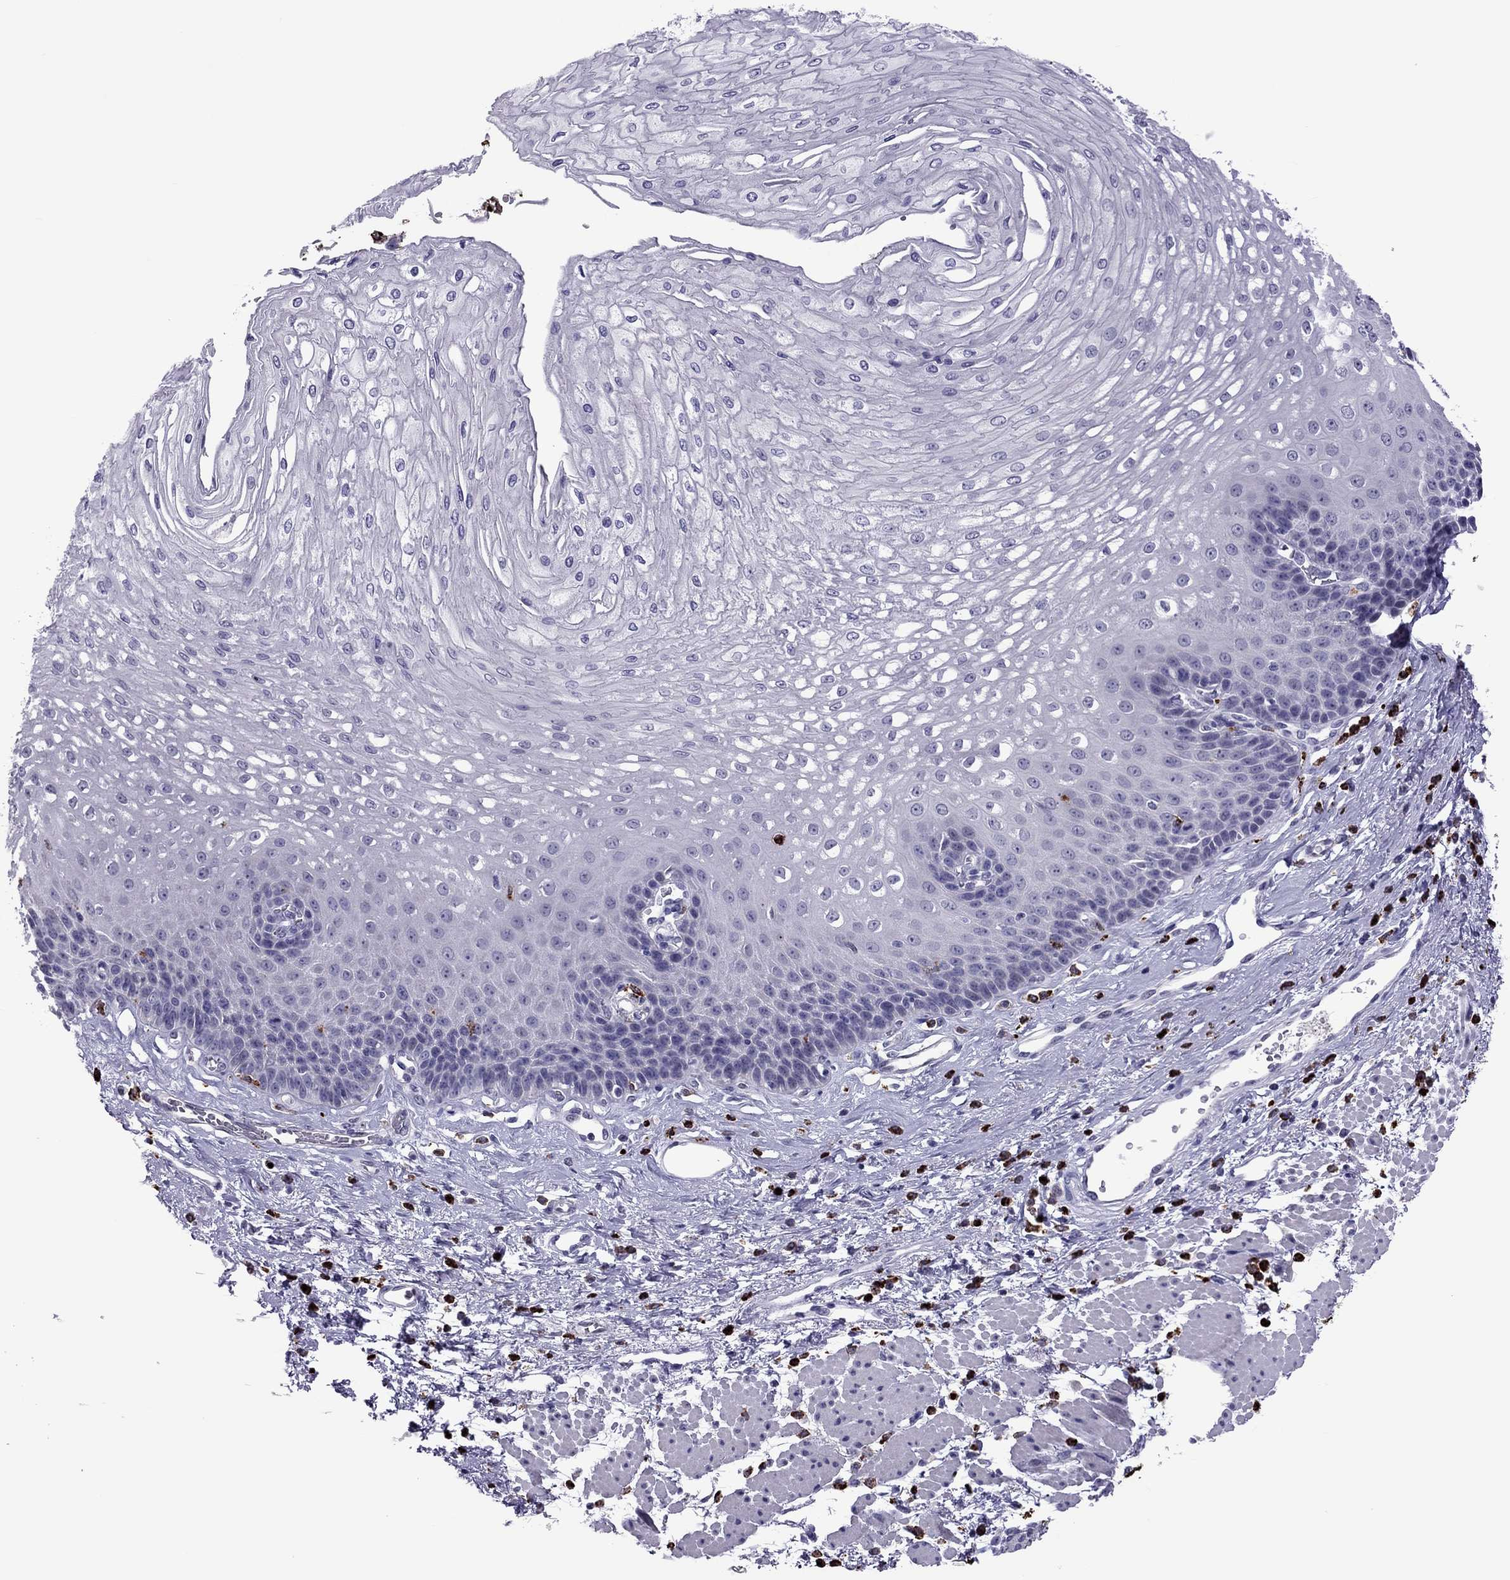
{"staining": {"intensity": "negative", "quantity": "none", "location": "none"}, "tissue": "esophagus", "cell_type": "Squamous epithelial cells", "image_type": "normal", "snomed": [{"axis": "morphology", "description": "Normal tissue, NOS"}, {"axis": "topography", "description": "Esophagus"}], "caption": "This is a micrograph of immunohistochemistry (IHC) staining of normal esophagus, which shows no expression in squamous epithelial cells.", "gene": "CCL27", "patient": {"sex": "female", "age": 62}}